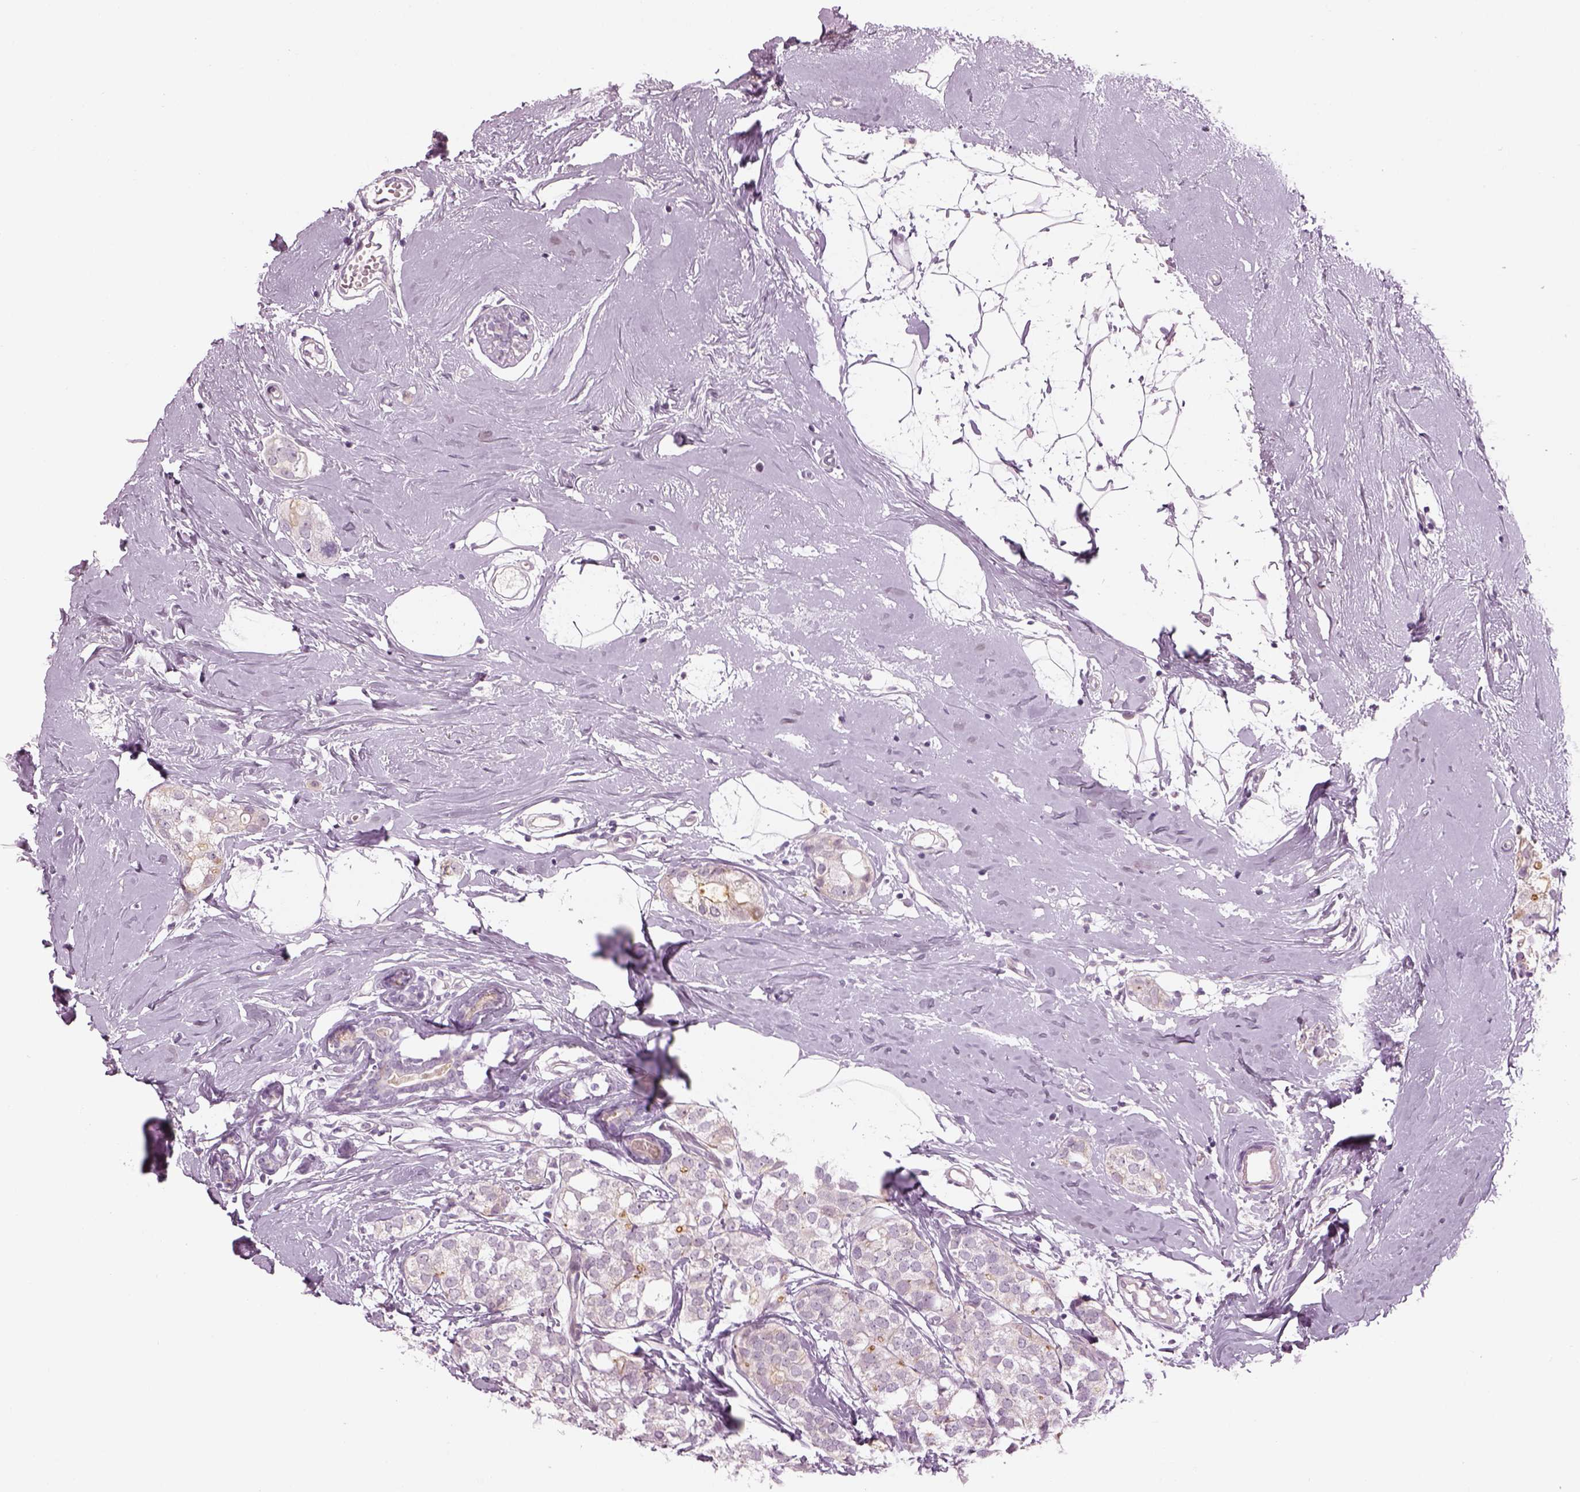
{"staining": {"intensity": "negative", "quantity": "none", "location": "none"}, "tissue": "breast cancer", "cell_type": "Tumor cells", "image_type": "cancer", "snomed": [{"axis": "morphology", "description": "Duct carcinoma"}, {"axis": "topography", "description": "Breast"}], "caption": "Tumor cells show no significant protein expression in infiltrating ductal carcinoma (breast).", "gene": "LRRIQ3", "patient": {"sex": "female", "age": 40}}